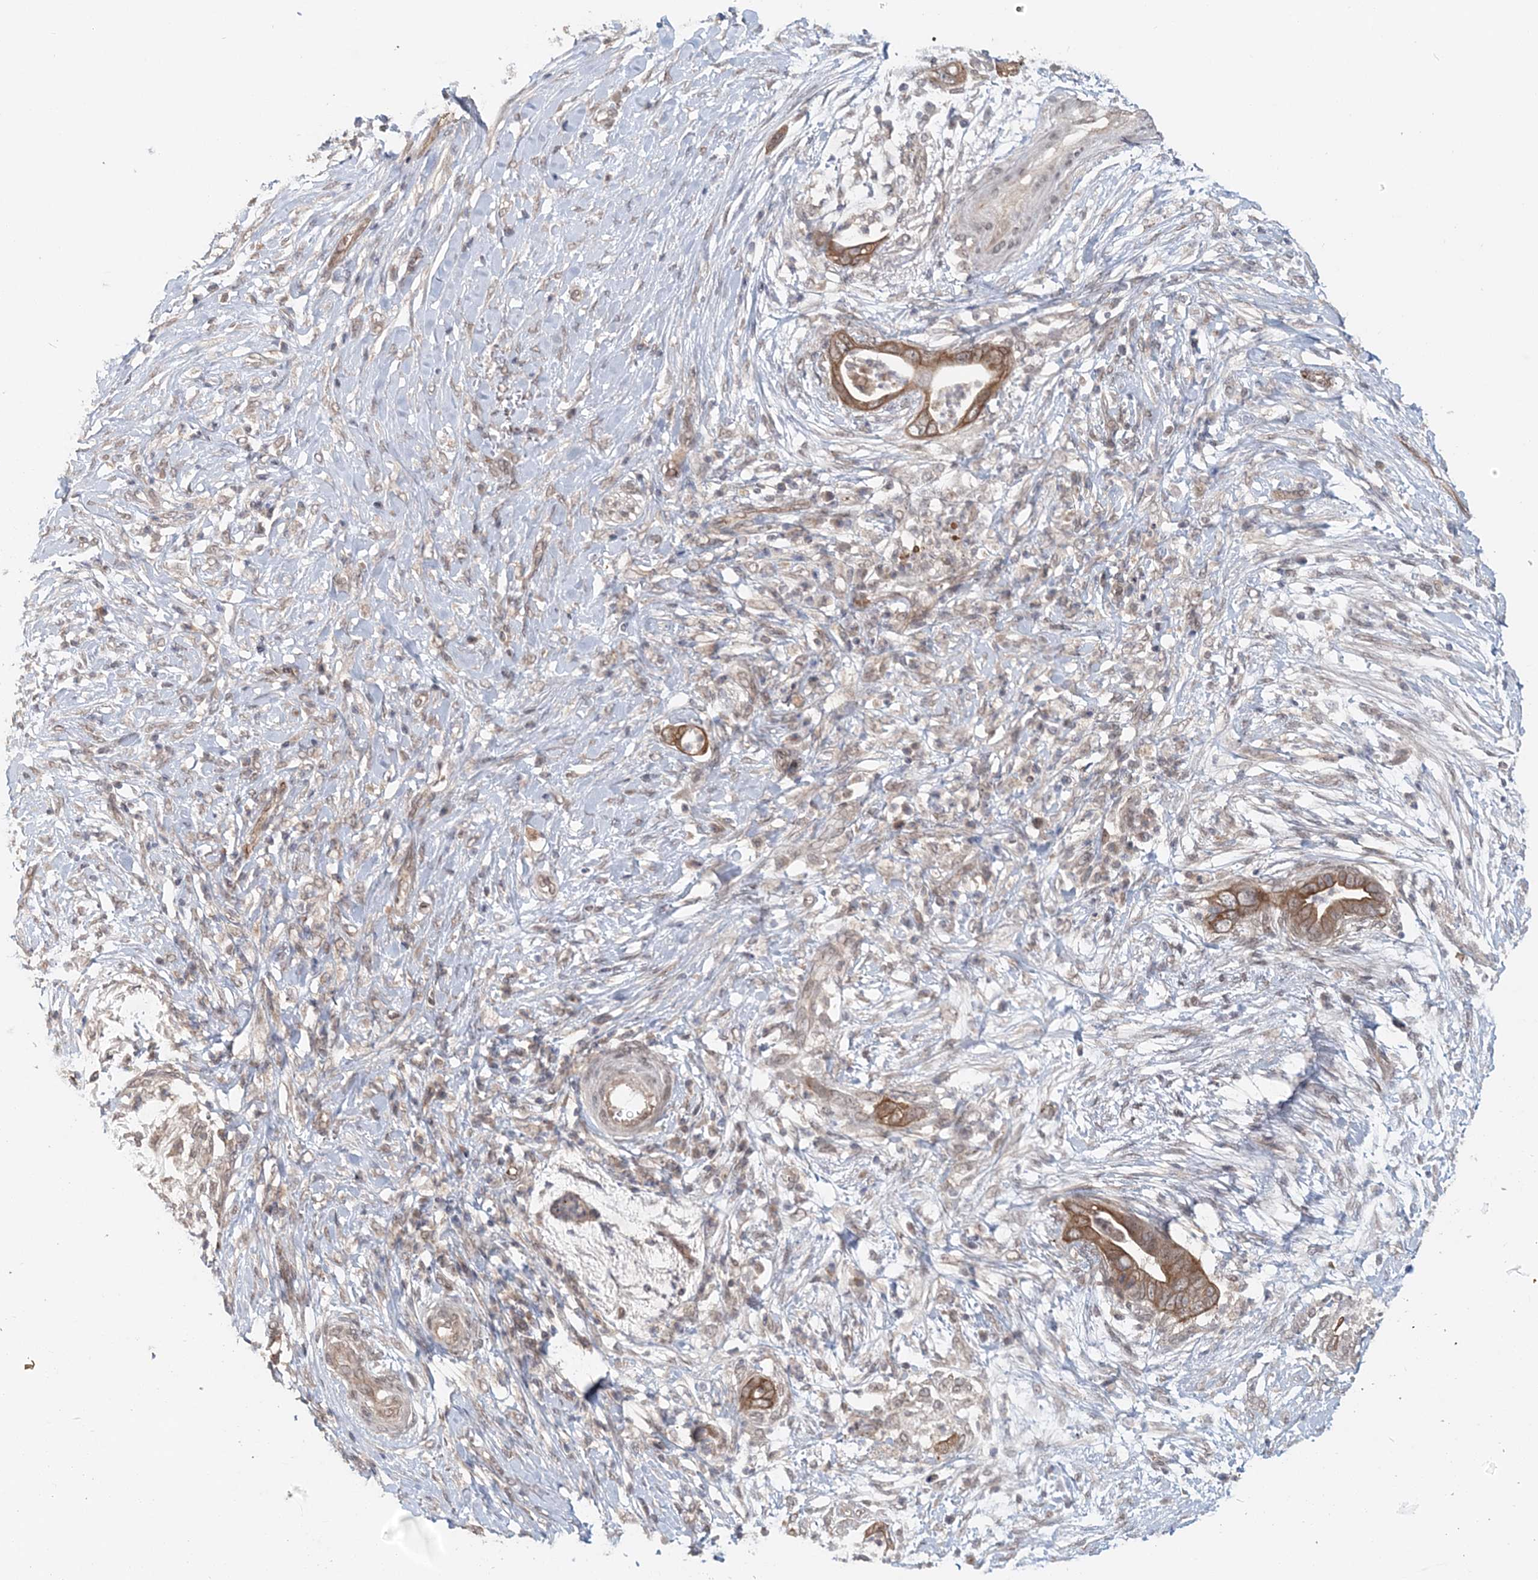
{"staining": {"intensity": "moderate", "quantity": ">75%", "location": "cytoplasmic/membranous"}, "tissue": "pancreatic cancer", "cell_type": "Tumor cells", "image_type": "cancer", "snomed": [{"axis": "morphology", "description": "Adenocarcinoma, NOS"}, {"axis": "topography", "description": "Pancreas"}], "caption": "Adenocarcinoma (pancreatic) tissue shows moderate cytoplasmic/membranous positivity in approximately >75% of tumor cells, visualized by immunohistochemistry. The protein of interest is shown in brown color, while the nuclei are stained blue.", "gene": "FBXO38", "patient": {"sex": "male", "age": 75}}